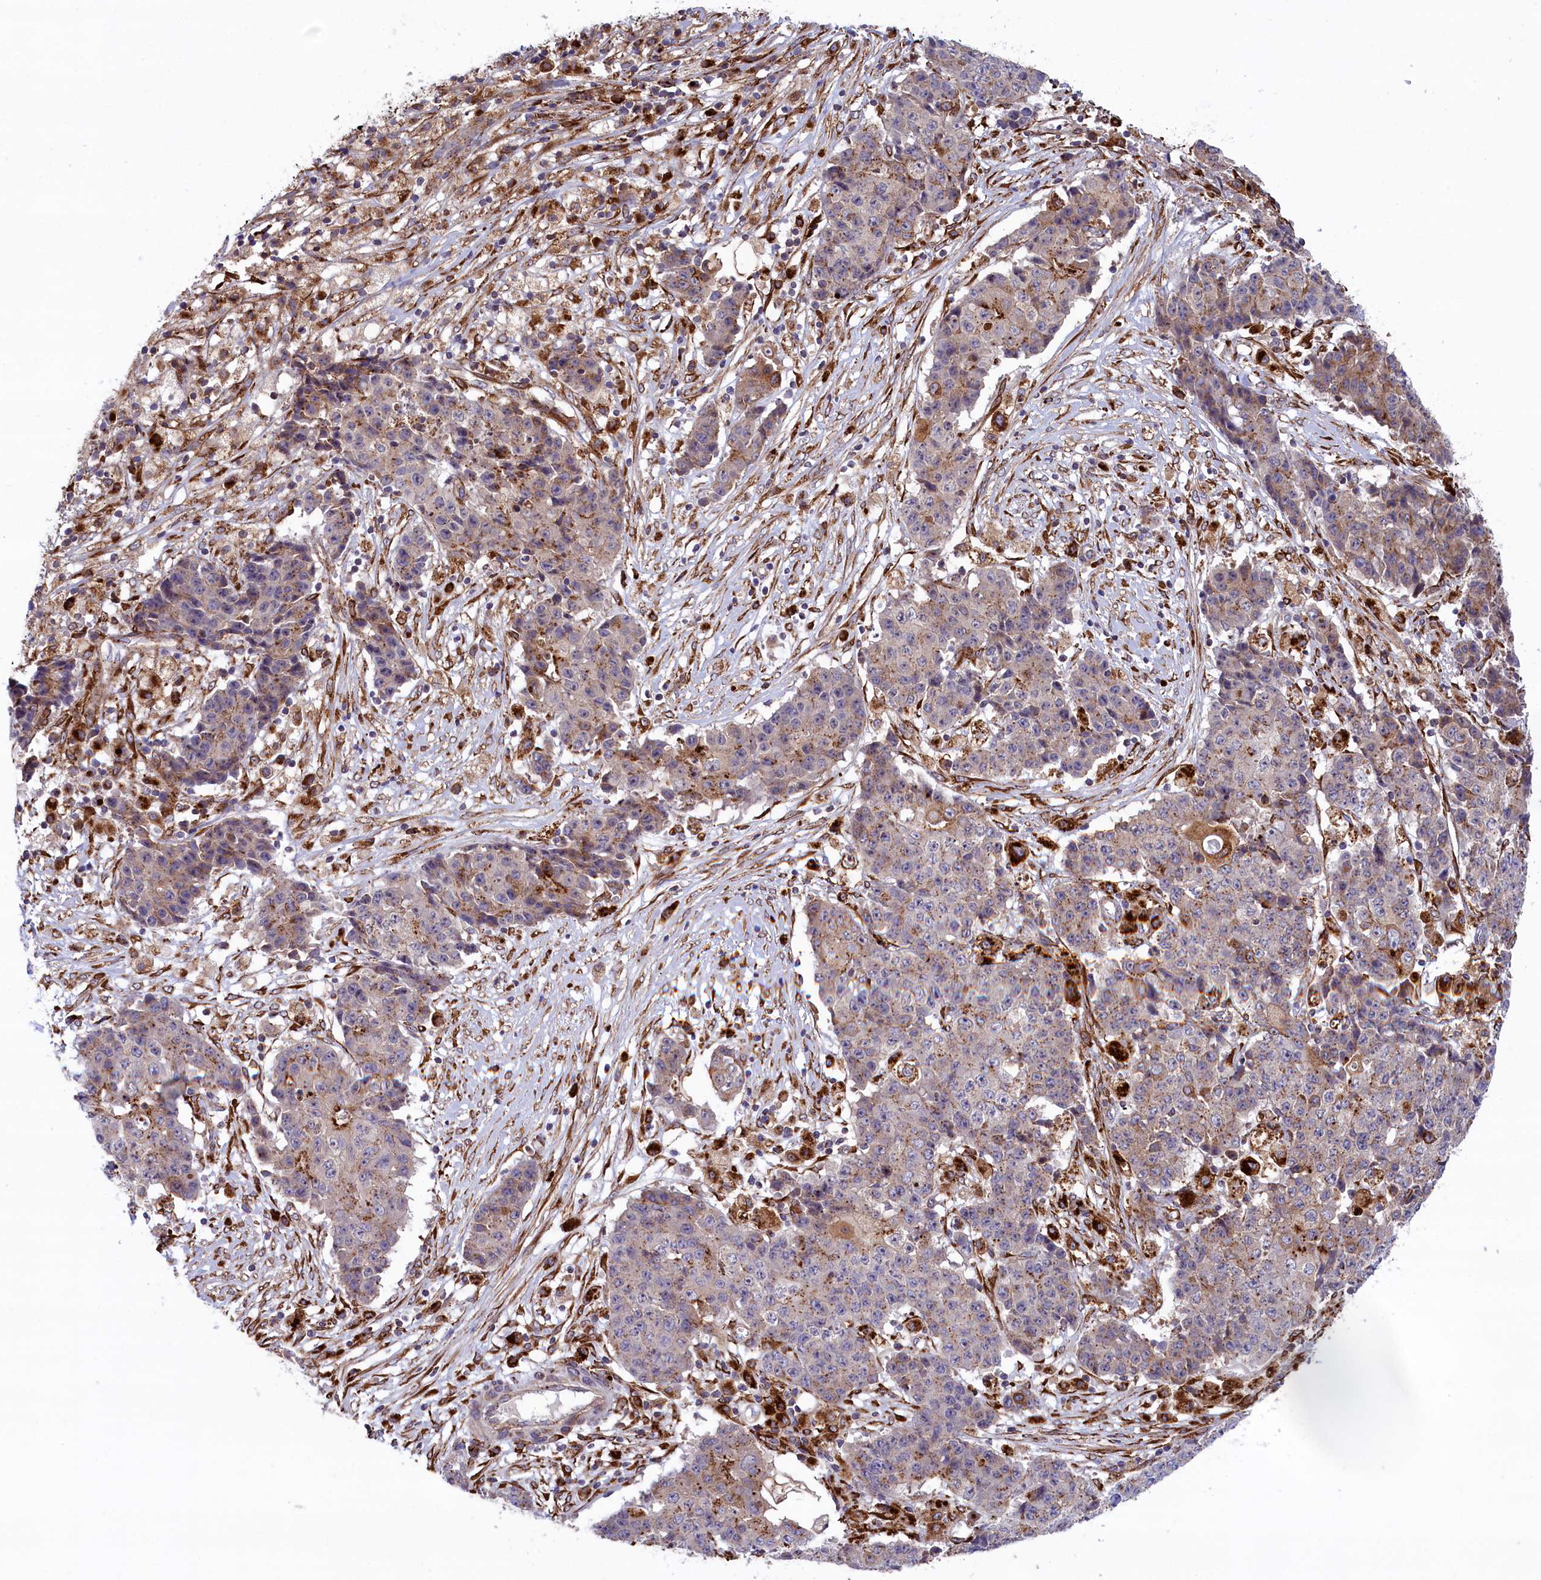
{"staining": {"intensity": "moderate", "quantity": "<25%", "location": "cytoplasmic/membranous"}, "tissue": "ovarian cancer", "cell_type": "Tumor cells", "image_type": "cancer", "snomed": [{"axis": "morphology", "description": "Carcinoma, endometroid"}, {"axis": "topography", "description": "Ovary"}], "caption": "This image reveals ovarian cancer (endometroid carcinoma) stained with IHC to label a protein in brown. The cytoplasmic/membranous of tumor cells show moderate positivity for the protein. Nuclei are counter-stained blue.", "gene": "MAN2B1", "patient": {"sex": "female", "age": 42}}